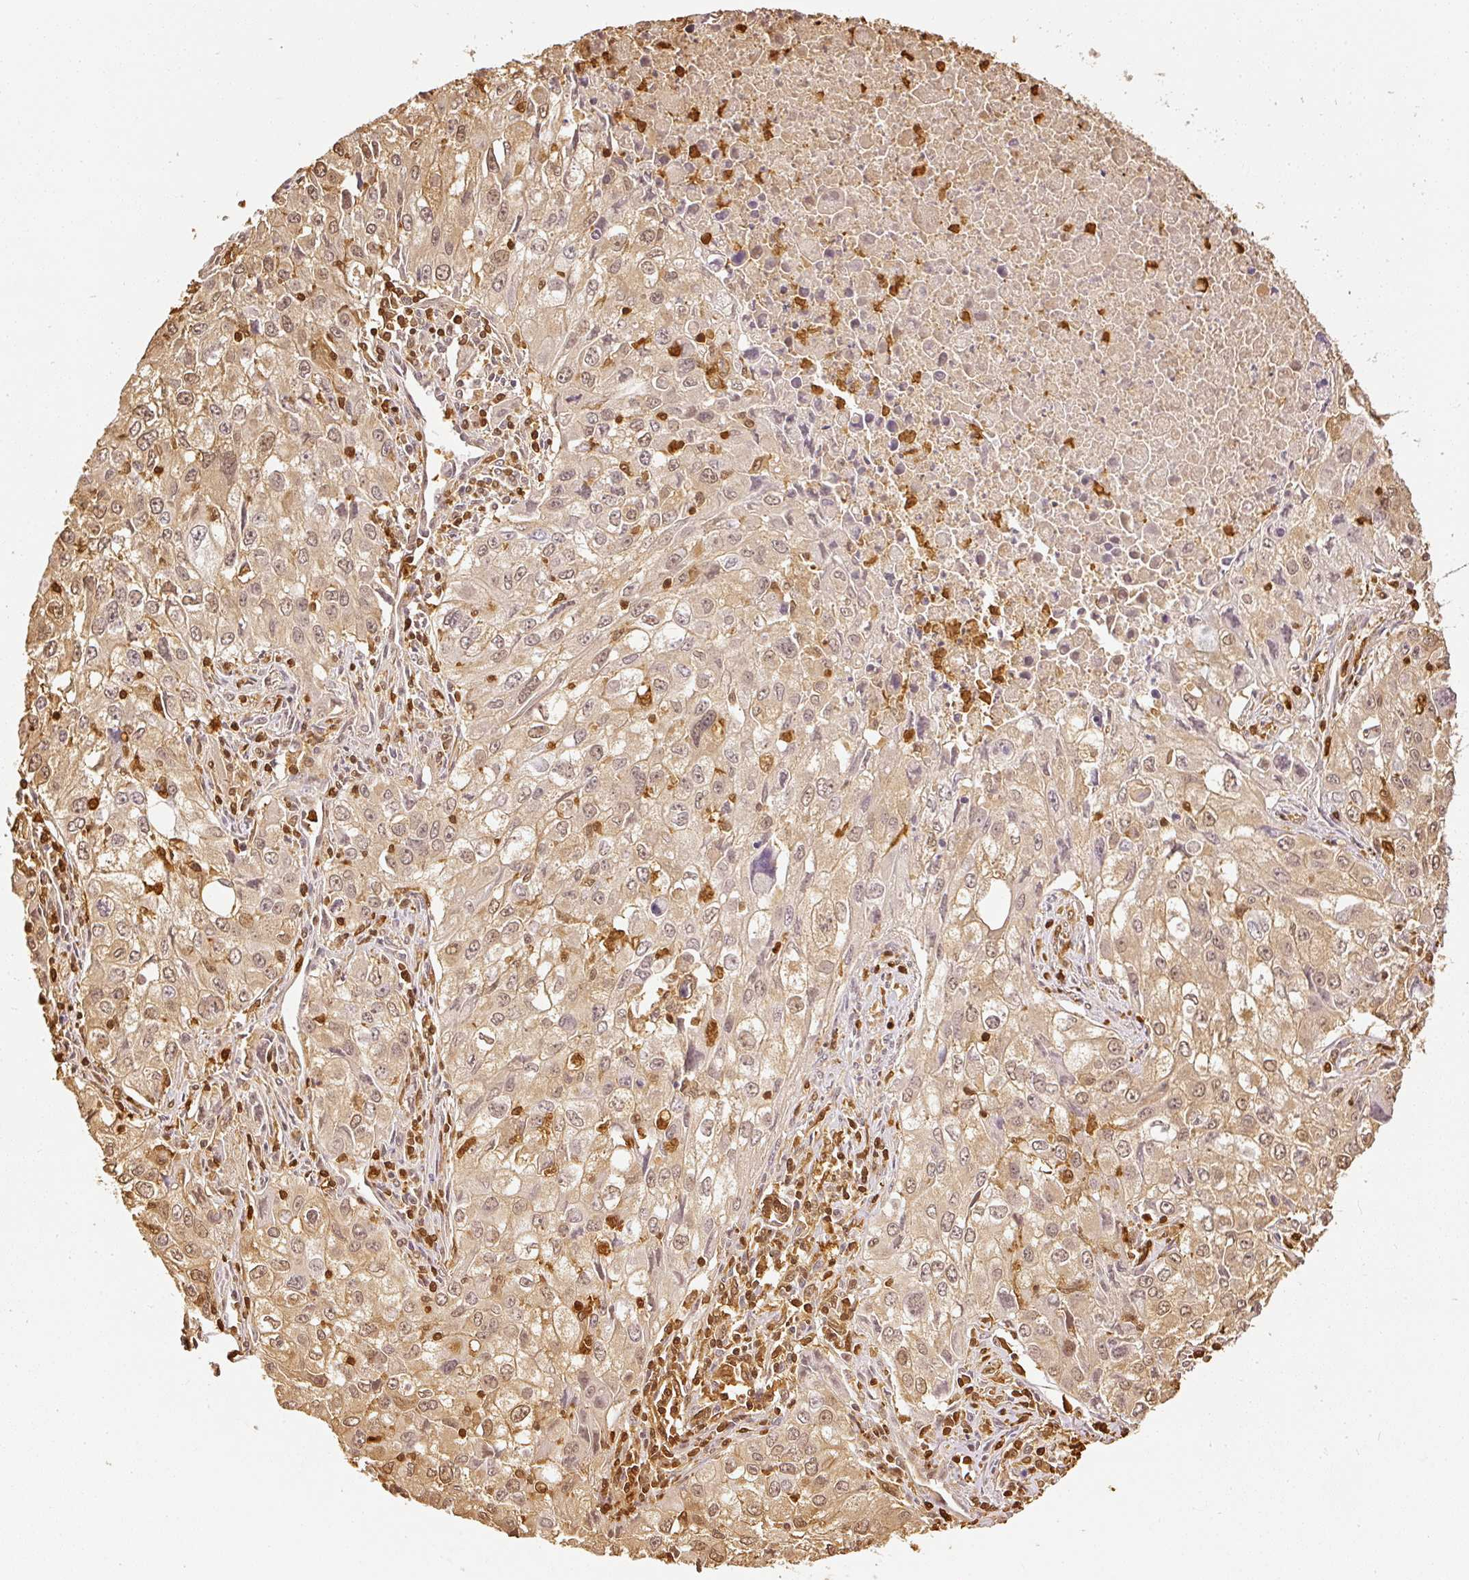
{"staining": {"intensity": "weak", "quantity": "25%-75%", "location": "cytoplasmic/membranous,nuclear"}, "tissue": "lung cancer", "cell_type": "Tumor cells", "image_type": "cancer", "snomed": [{"axis": "morphology", "description": "Adenocarcinoma, NOS"}, {"axis": "morphology", "description": "Adenocarcinoma, metastatic, NOS"}, {"axis": "topography", "description": "Lymph node"}, {"axis": "topography", "description": "Lung"}], "caption": "Immunohistochemical staining of human lung adenocarcinoma reveals low levels of weak cytoplasmic/membranous and nuclear protein expression in approximately 25%-75% of tumor cells.", "gene": "PFN1", "patient": {"sex": "female", "age": 42}}